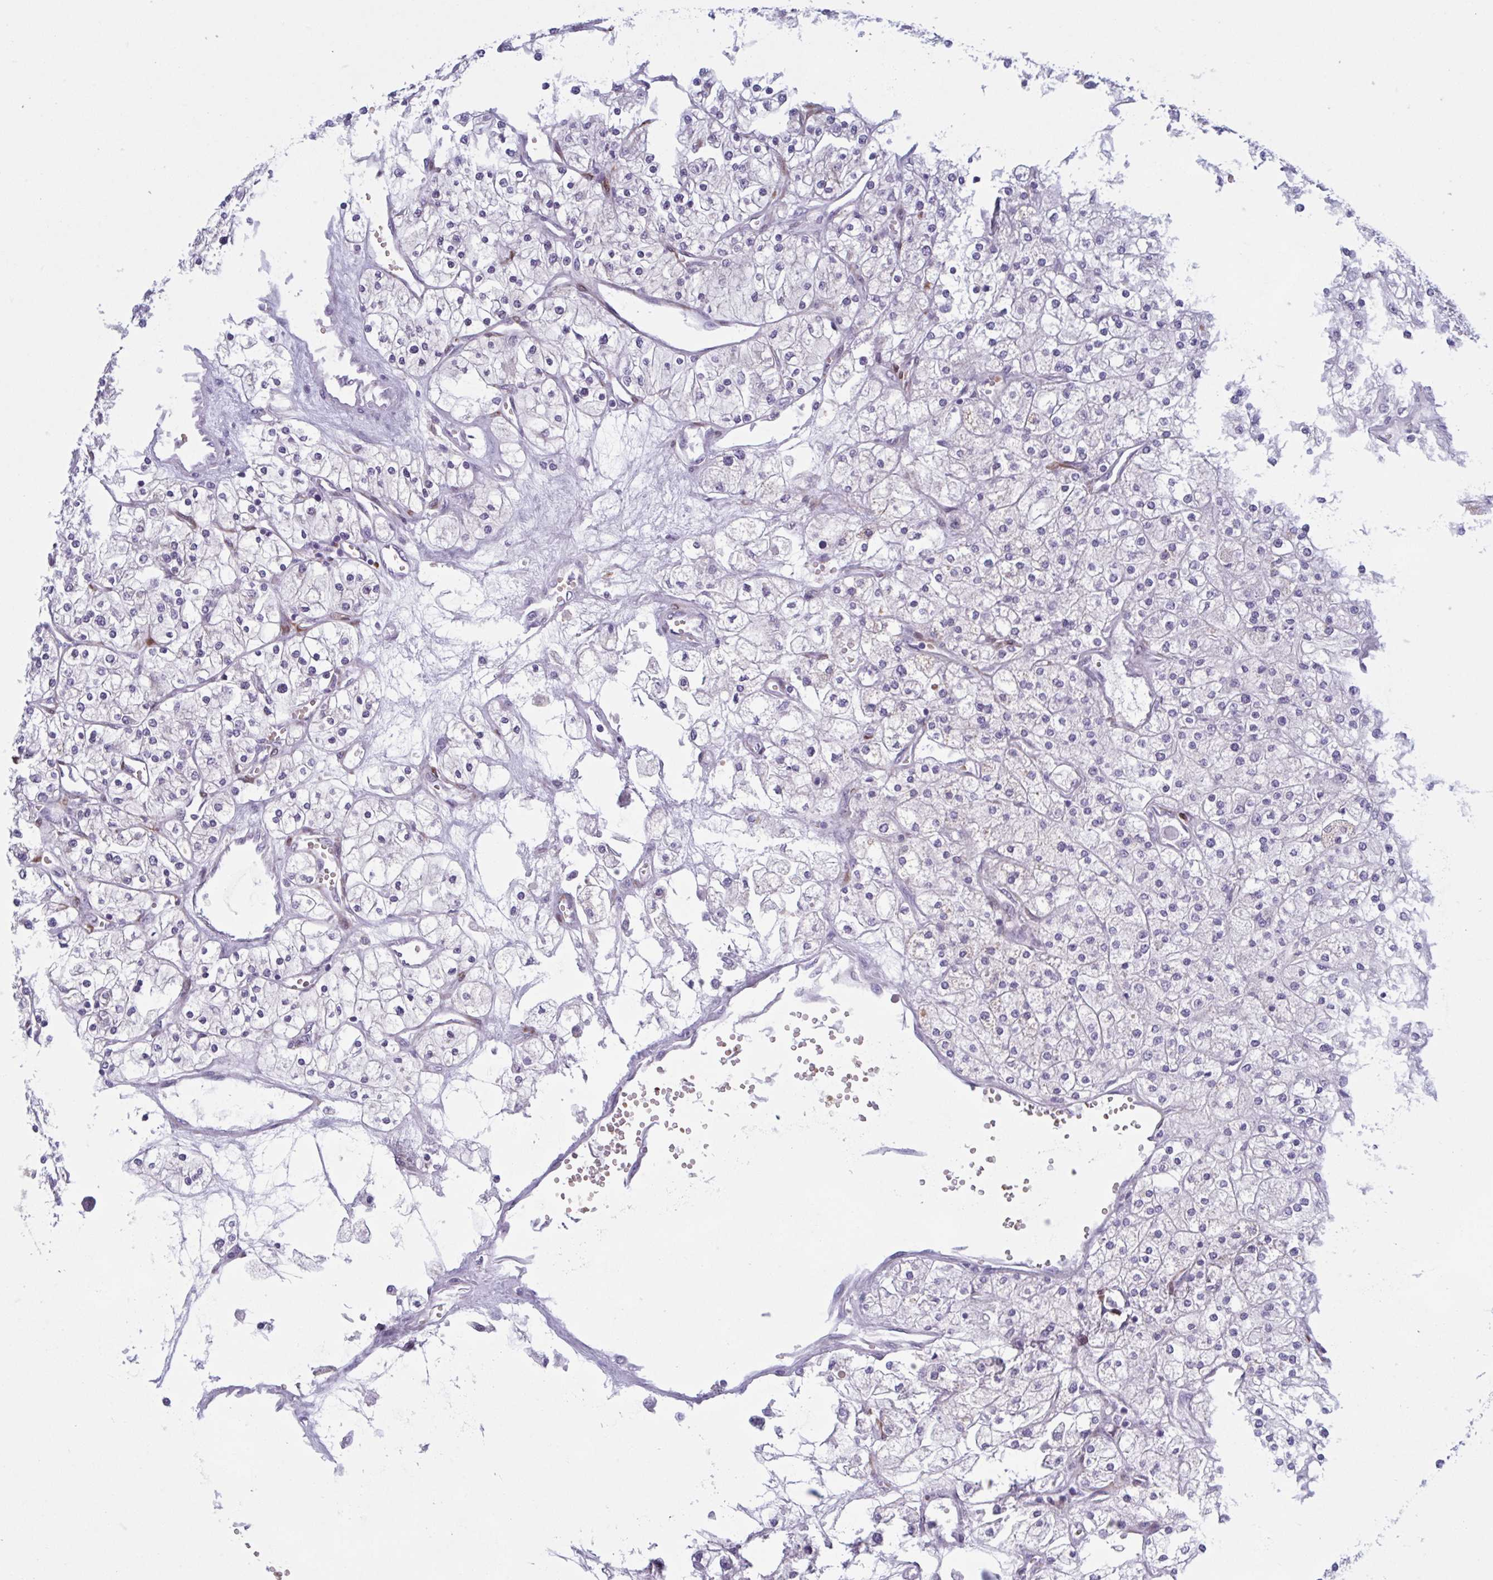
{"staining": {"intensity": "negative", "quantity": "none", "location": "none"}, "tissue": "renal cancer", "cell_type": "Tumor cells", "image_type": "cancer", "snomed": [{"axis": "morphology", "description": "Adenocarcinoma, NOS"}, {"axis": "topography", "description": "Kidney"}], "caption": "DAB (3,3'-diaminobenzidine) immunohistochemical staining of adenocarcinoma (renal) demonstrates no significant expression in tumor cells.", "gene": "HSD11B2", "patient": {"sex": "male", "age": 80}}